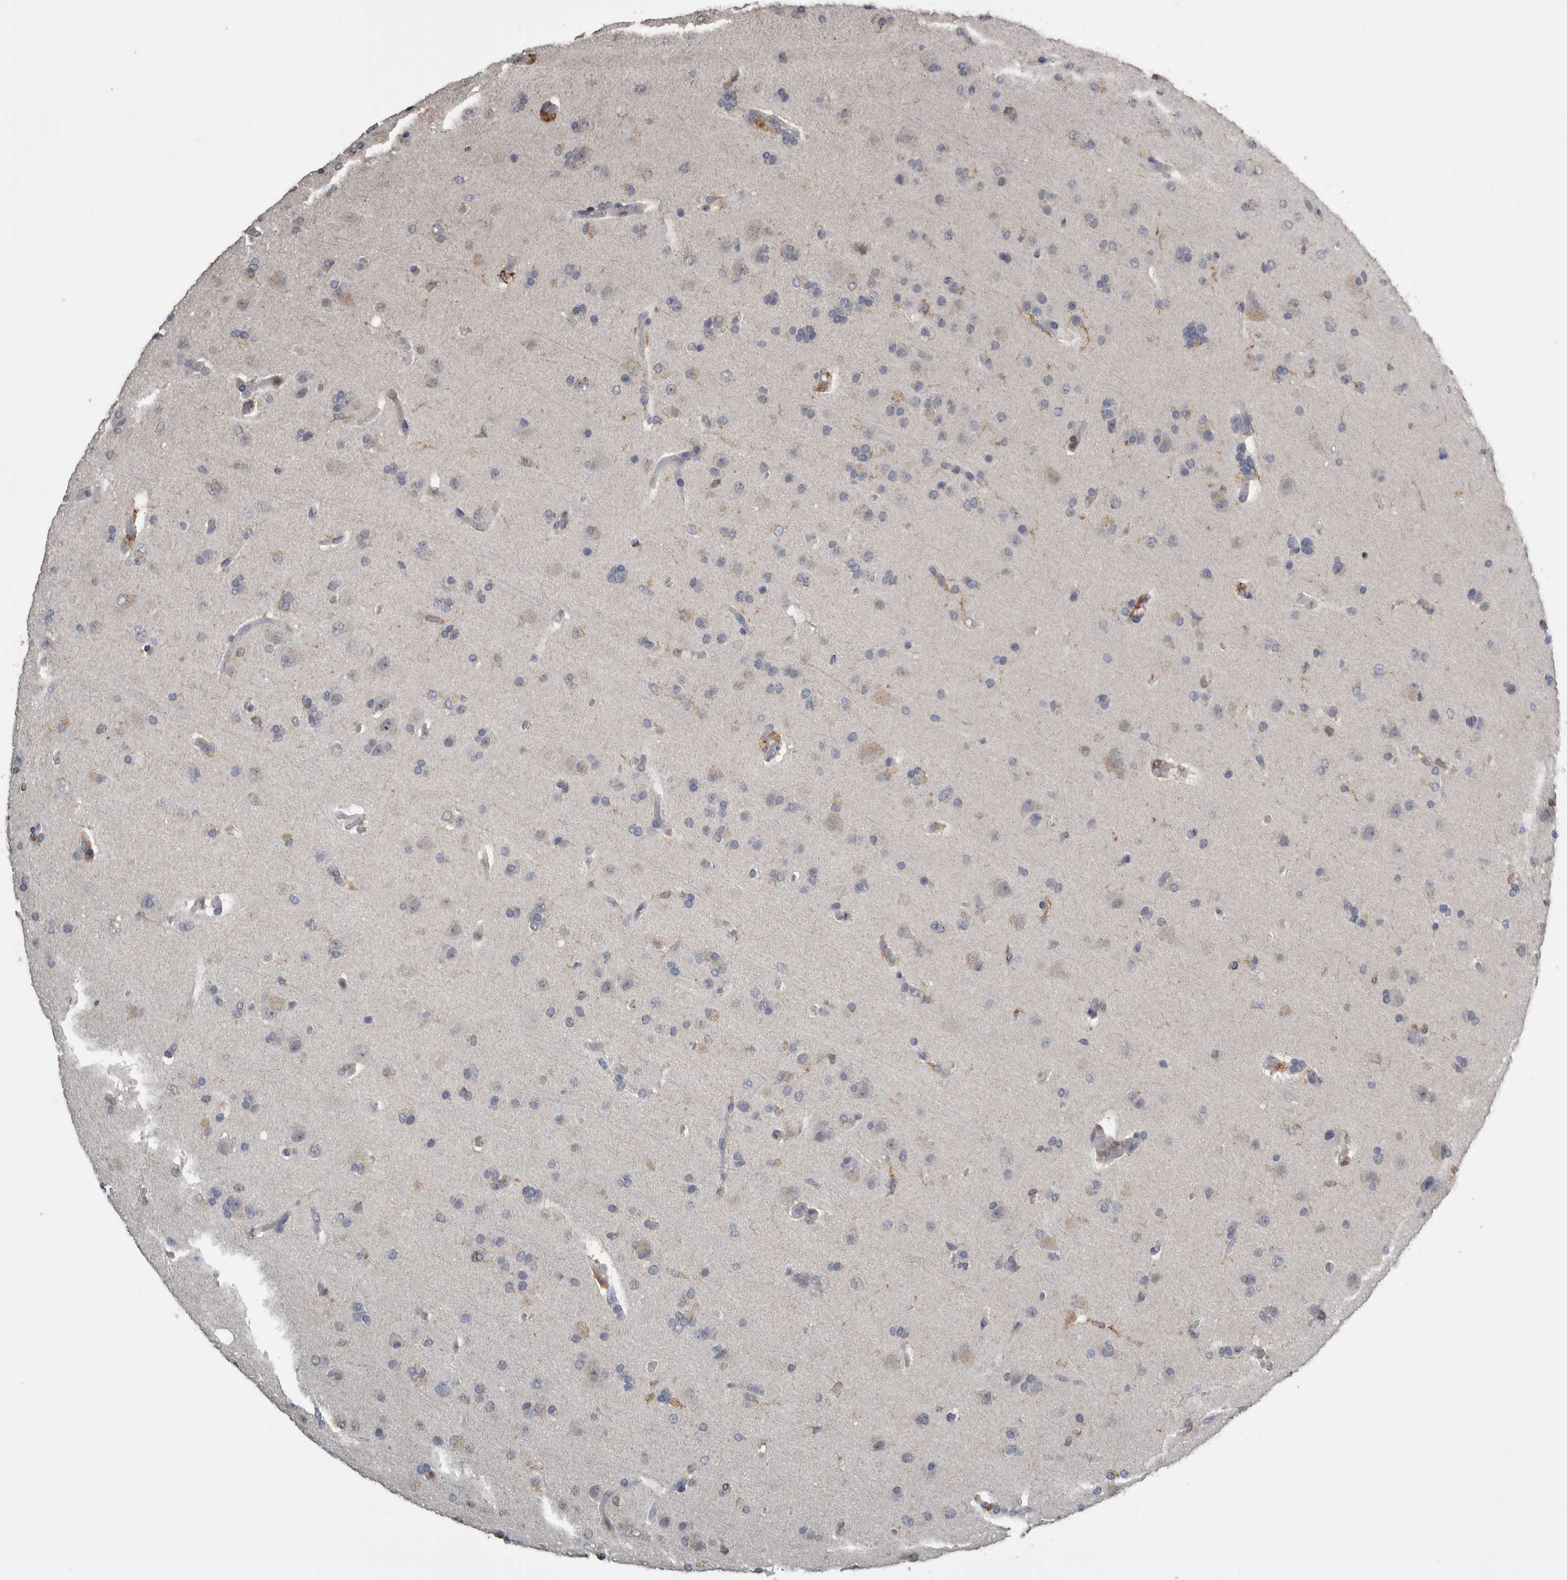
{"staining": {"intensity": "negative", "quantity": "none", "location": "none"}, "tissue": "glioma", "cell_type": "Tumor cells", "image_type": "cancer", "snomed": [{"axis": "morphology", "description": "Glioma, malignant, High grade"}, {"axis": "topography", "description": "Brain"}], "caption": "High-grade glioma (malignant) was stained to show a protein in brown. There is no significant positivity in tumor cells.", "gene": "PIK3AP1", "patient": {"sex": "male", "age": 72}}